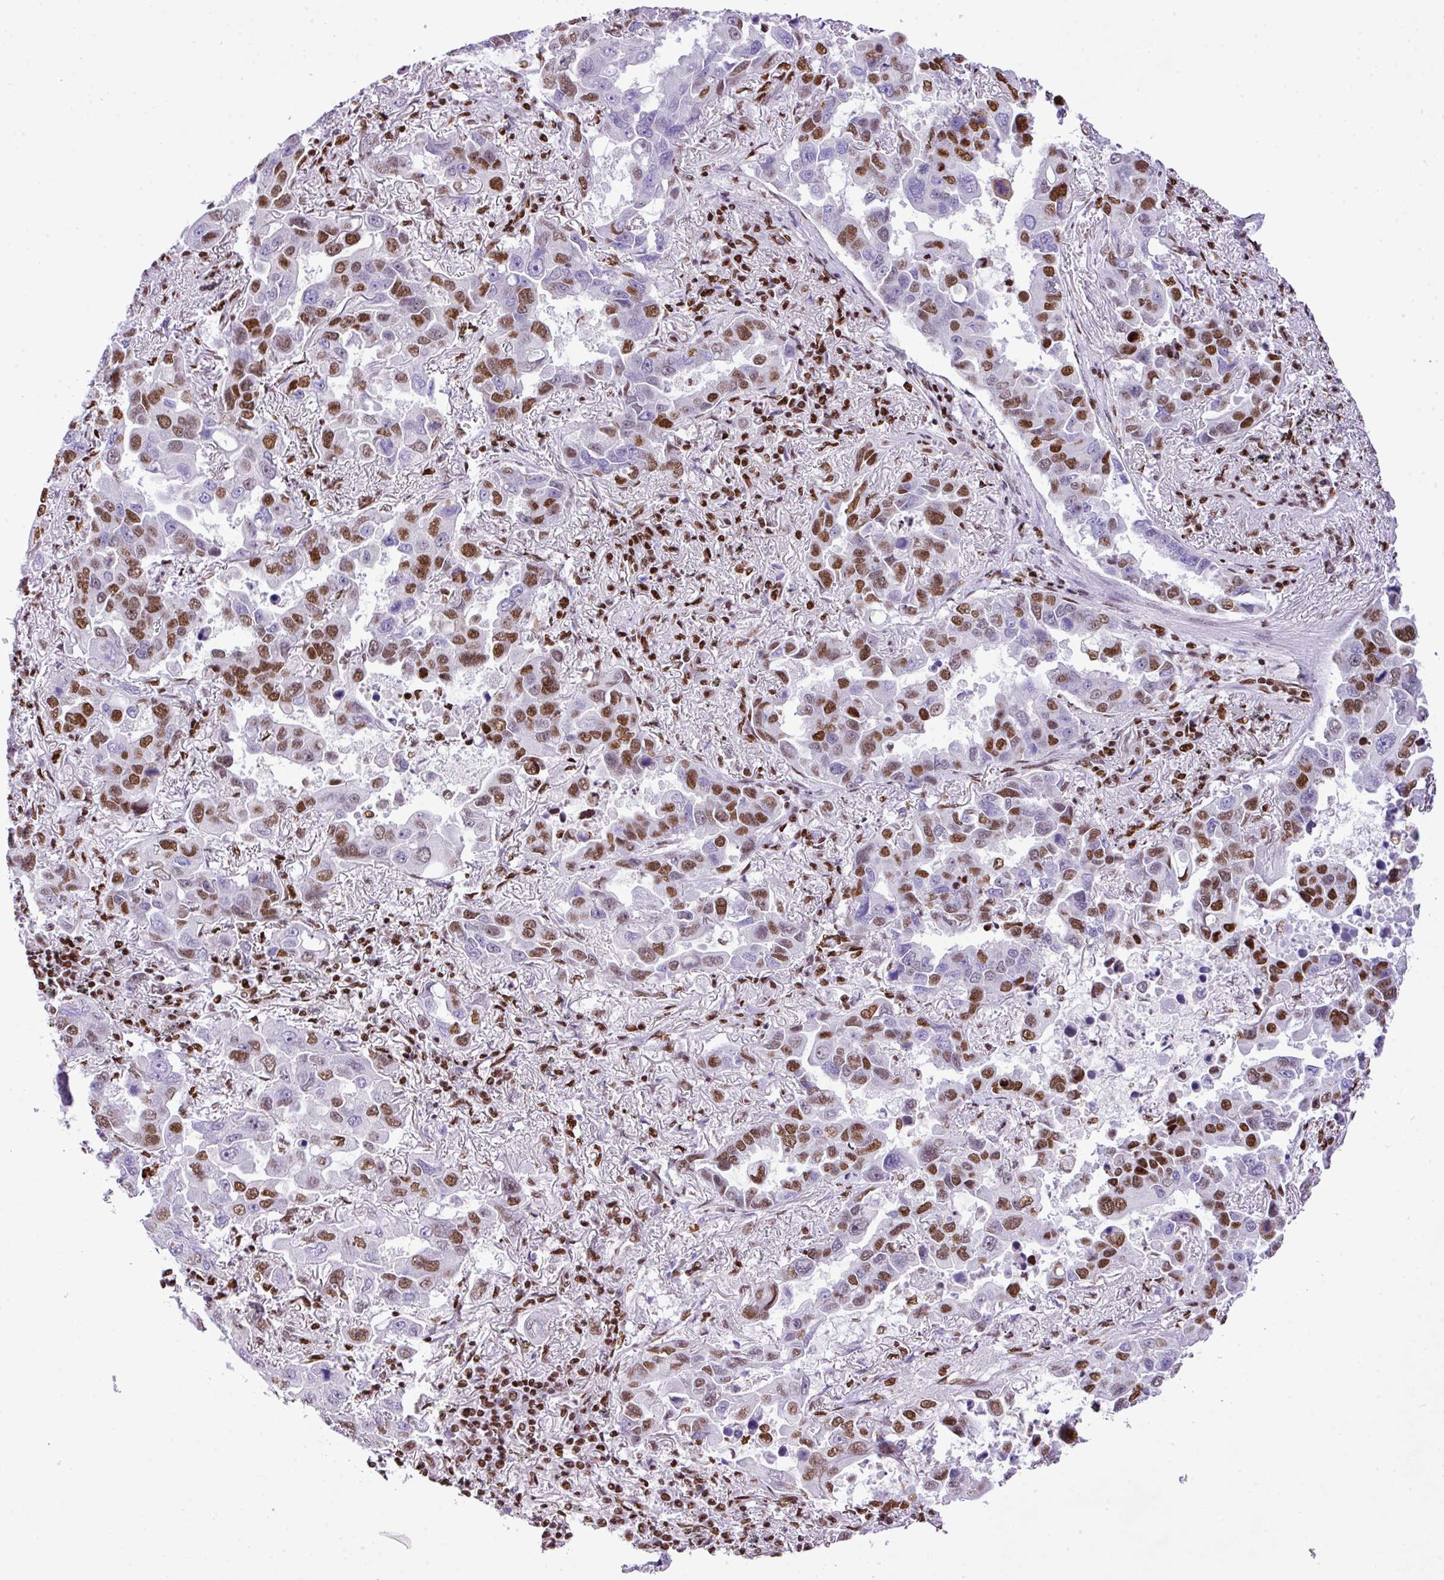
{"staining": {"intensity": "moderate", "quantity": "25%-75%", "location": "nuclear"}, "tissue": "lung cancer", "cell_type": "Tumor cells", "image_type": "cancer", "snomed": [{"axis": "morphology", "description": "Adenocarcinoma, NOS"}, {"axis": "topography", "description": "Lung"}], "caption": "Immunohistochemistry (DAB (3,3'-diaminobenzidine)) staining of human lung cancer demonstrates moderate nuclear protein staining in about 25%-75% of tumor cells.", "gene": "RARG", "patient": {"sex": "male", "age": 64}}